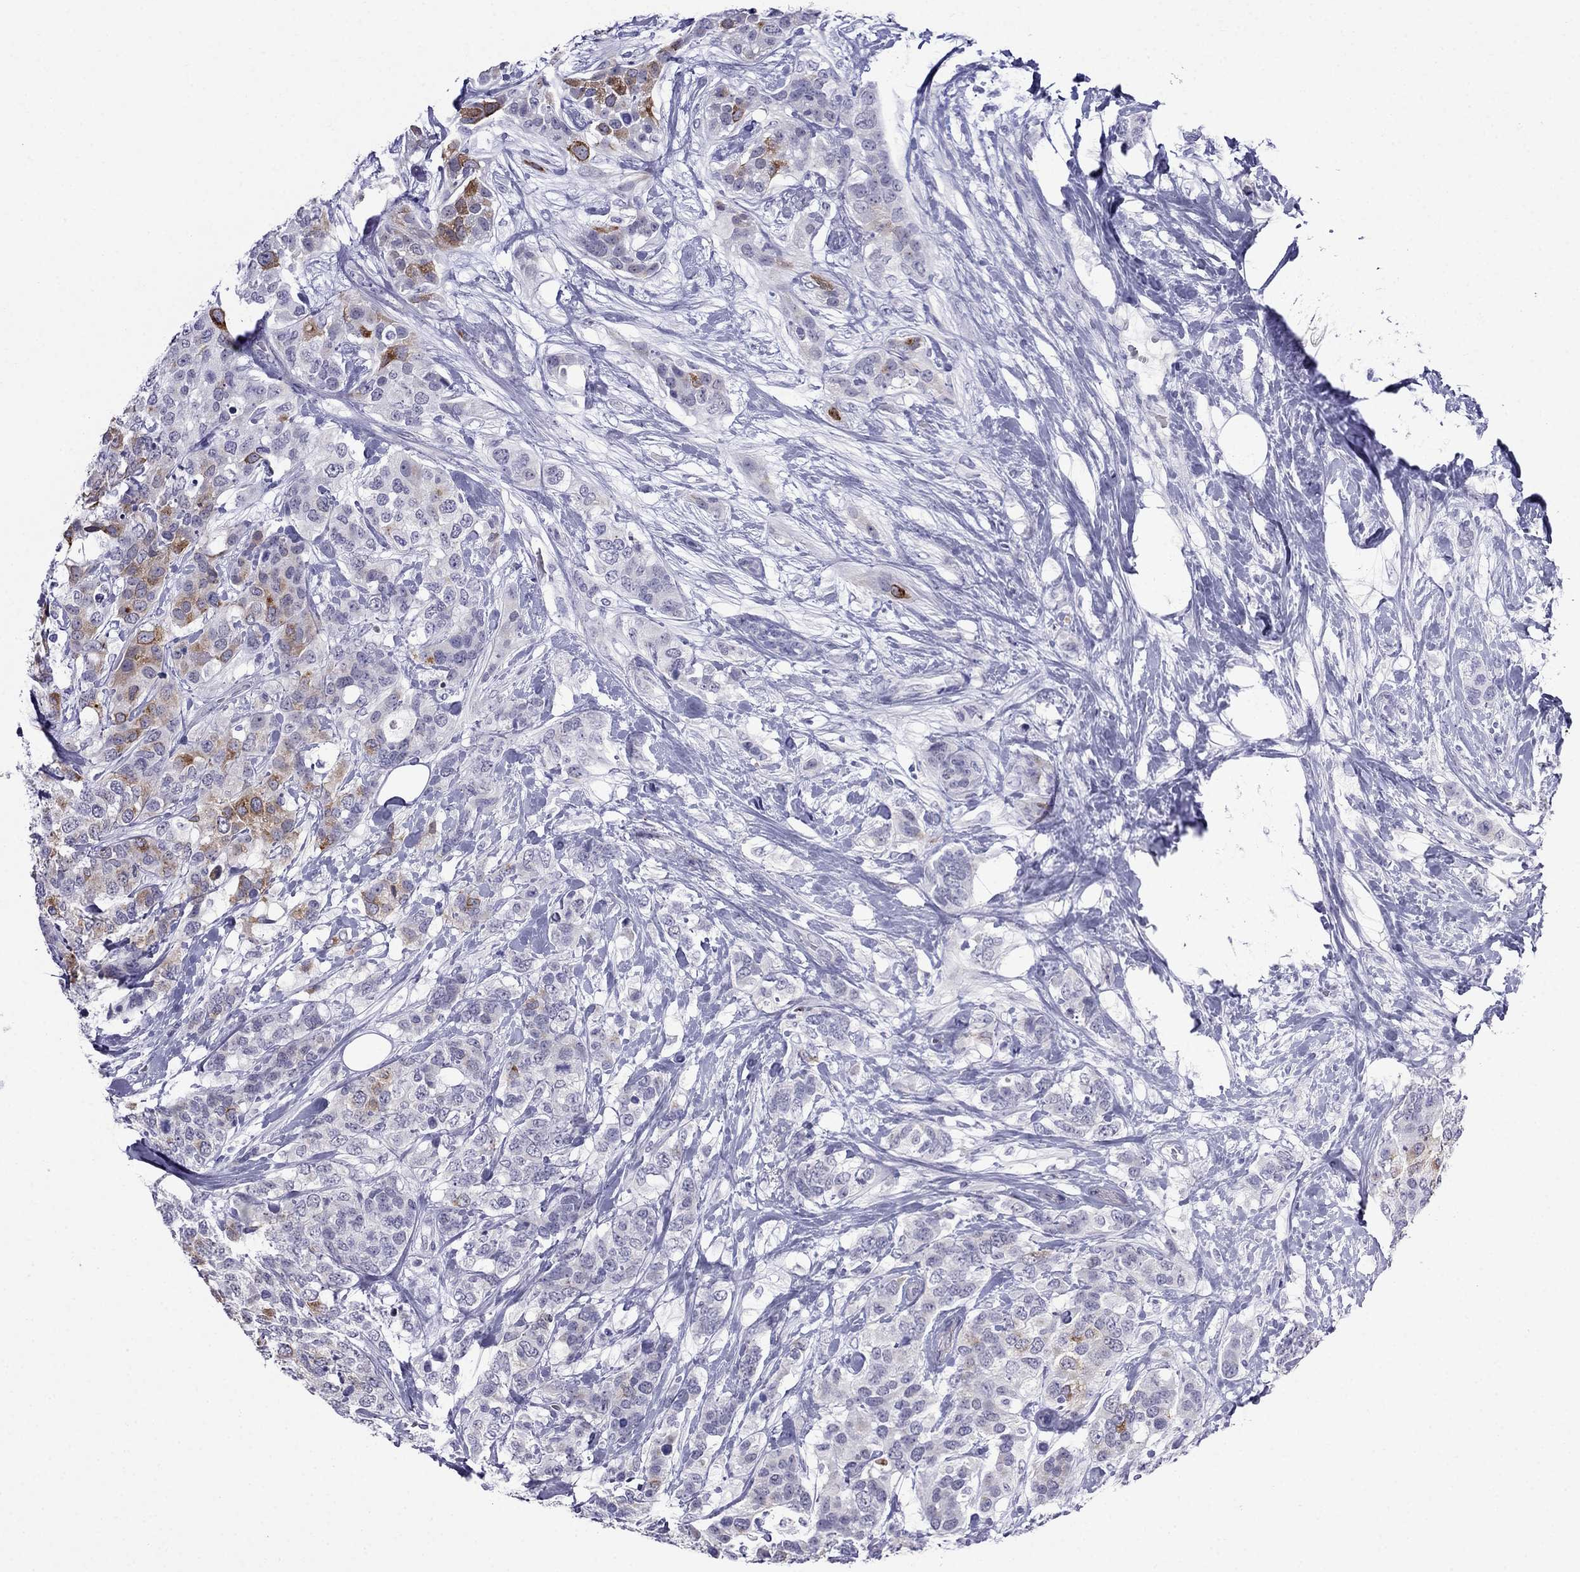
{"staining": {"intensity": "moderate", "quantity": "<25%", "location": "cytoplasmic/membranous"}, "tissue": "breast cancer", "cell_type": "Tumor cells", "image_type": "cancer", "snomed": [{"axis": "morphology", "description": "Lobular carcinoma"}, {"axis": "topography", "description": "Breast"}], "caption": "Immunohistochemical staining of lobular carcinoma (breast) demonstrates low levels of moderate cytoplasmic/membranous protein staining in about <25% of tumor cells.", "gene": "MGP", "patient": {"sex": "female", "age": 59}}